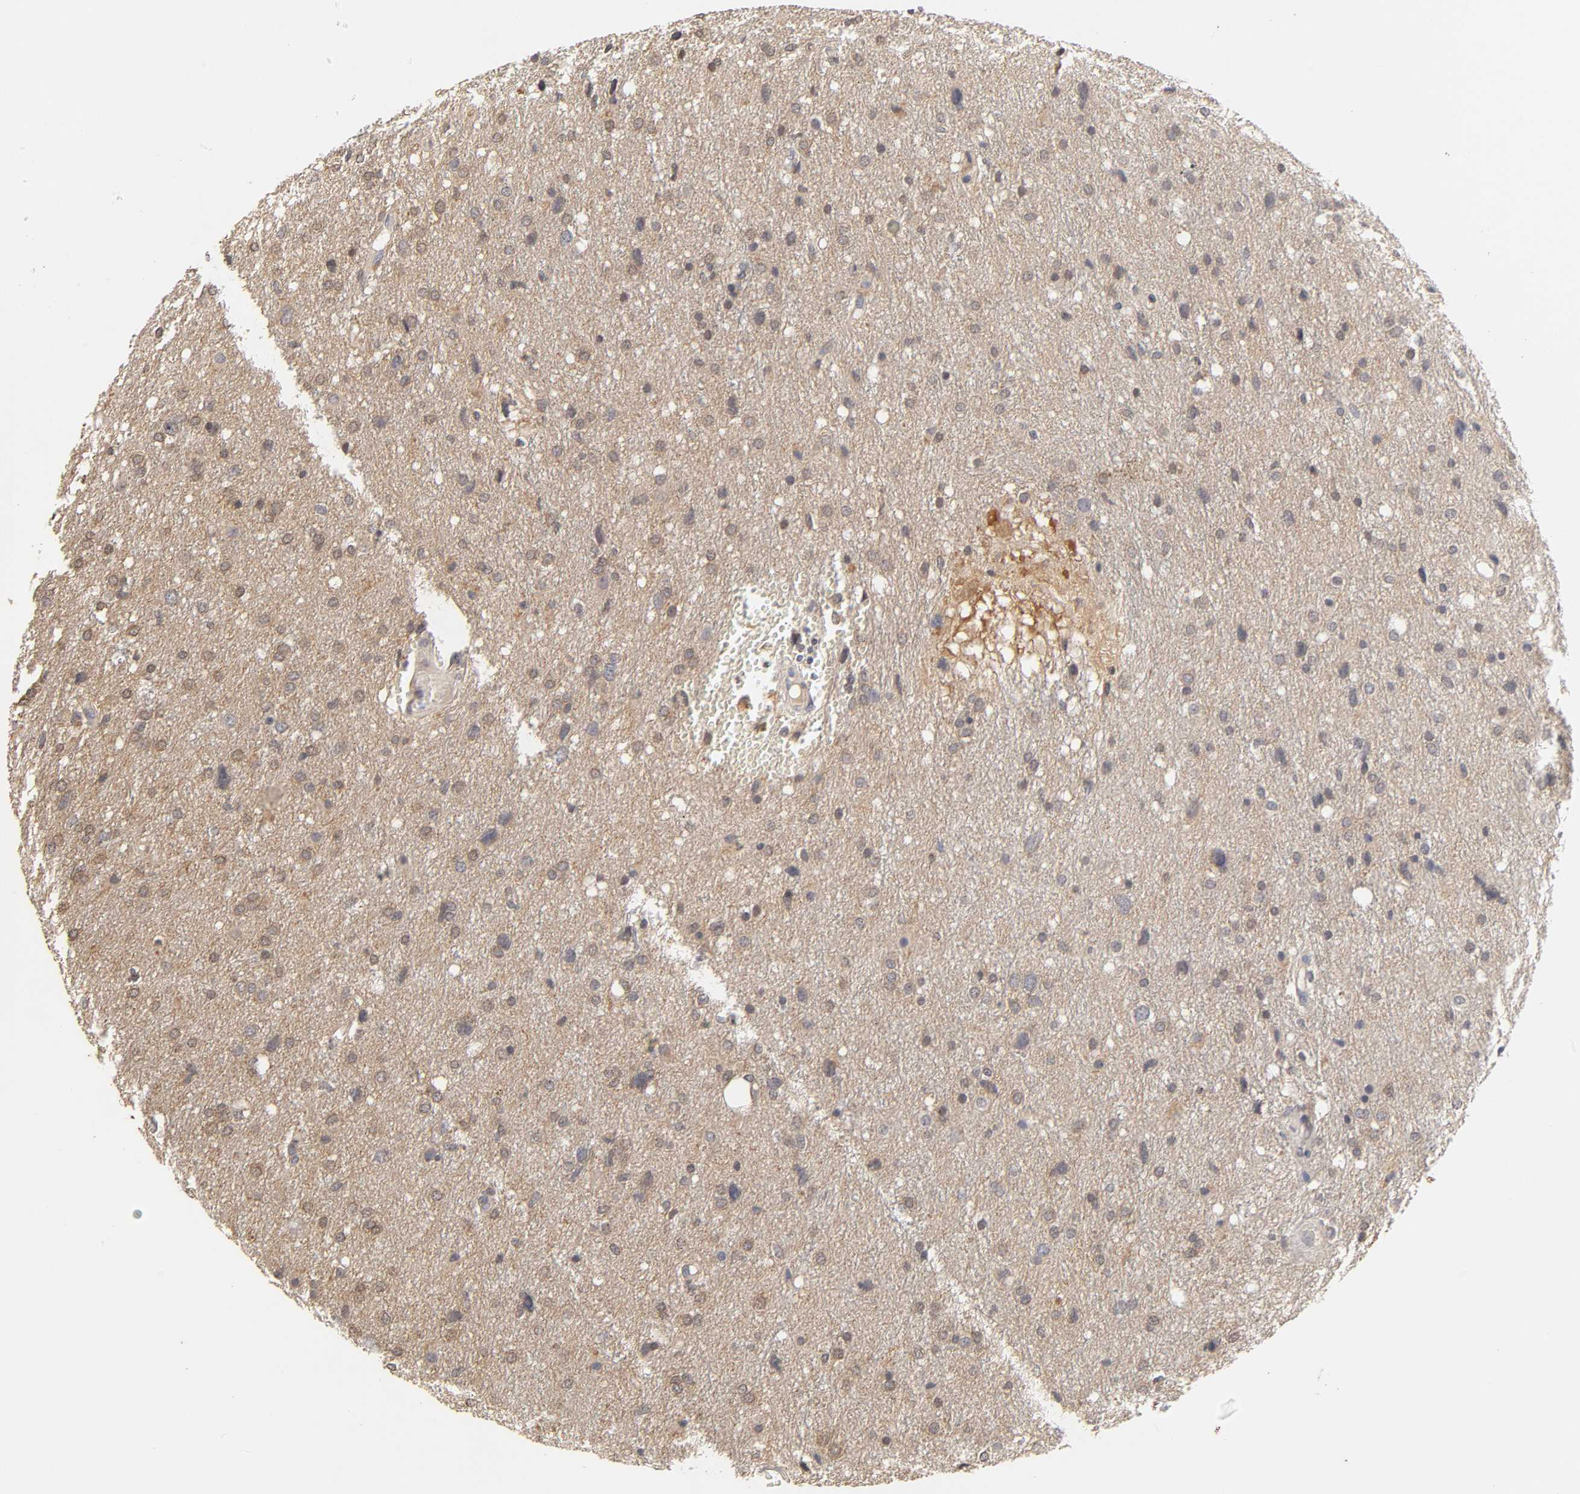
{"staining": {"intensity": "moderate", "quantity": "25%-75%", "location": "cytoplasmic/membranous"}, "tissue": "glioma", "cell_type": "Tumor cells", "image_type": "cancer", "snomed": [{"axis": "morphology", "description": "Glioma, malignant, High grade"}, {"axis": "topography", "description": "Brain"}], "caption": "Malignant high-grade glioma stained for a protein (brown) reveals moderate cytoplasmic/membranous positive expression in about 25%-75% of tumor cells.", "gene": "CXADR", "patient": {"sex": "female", "age": 59}}